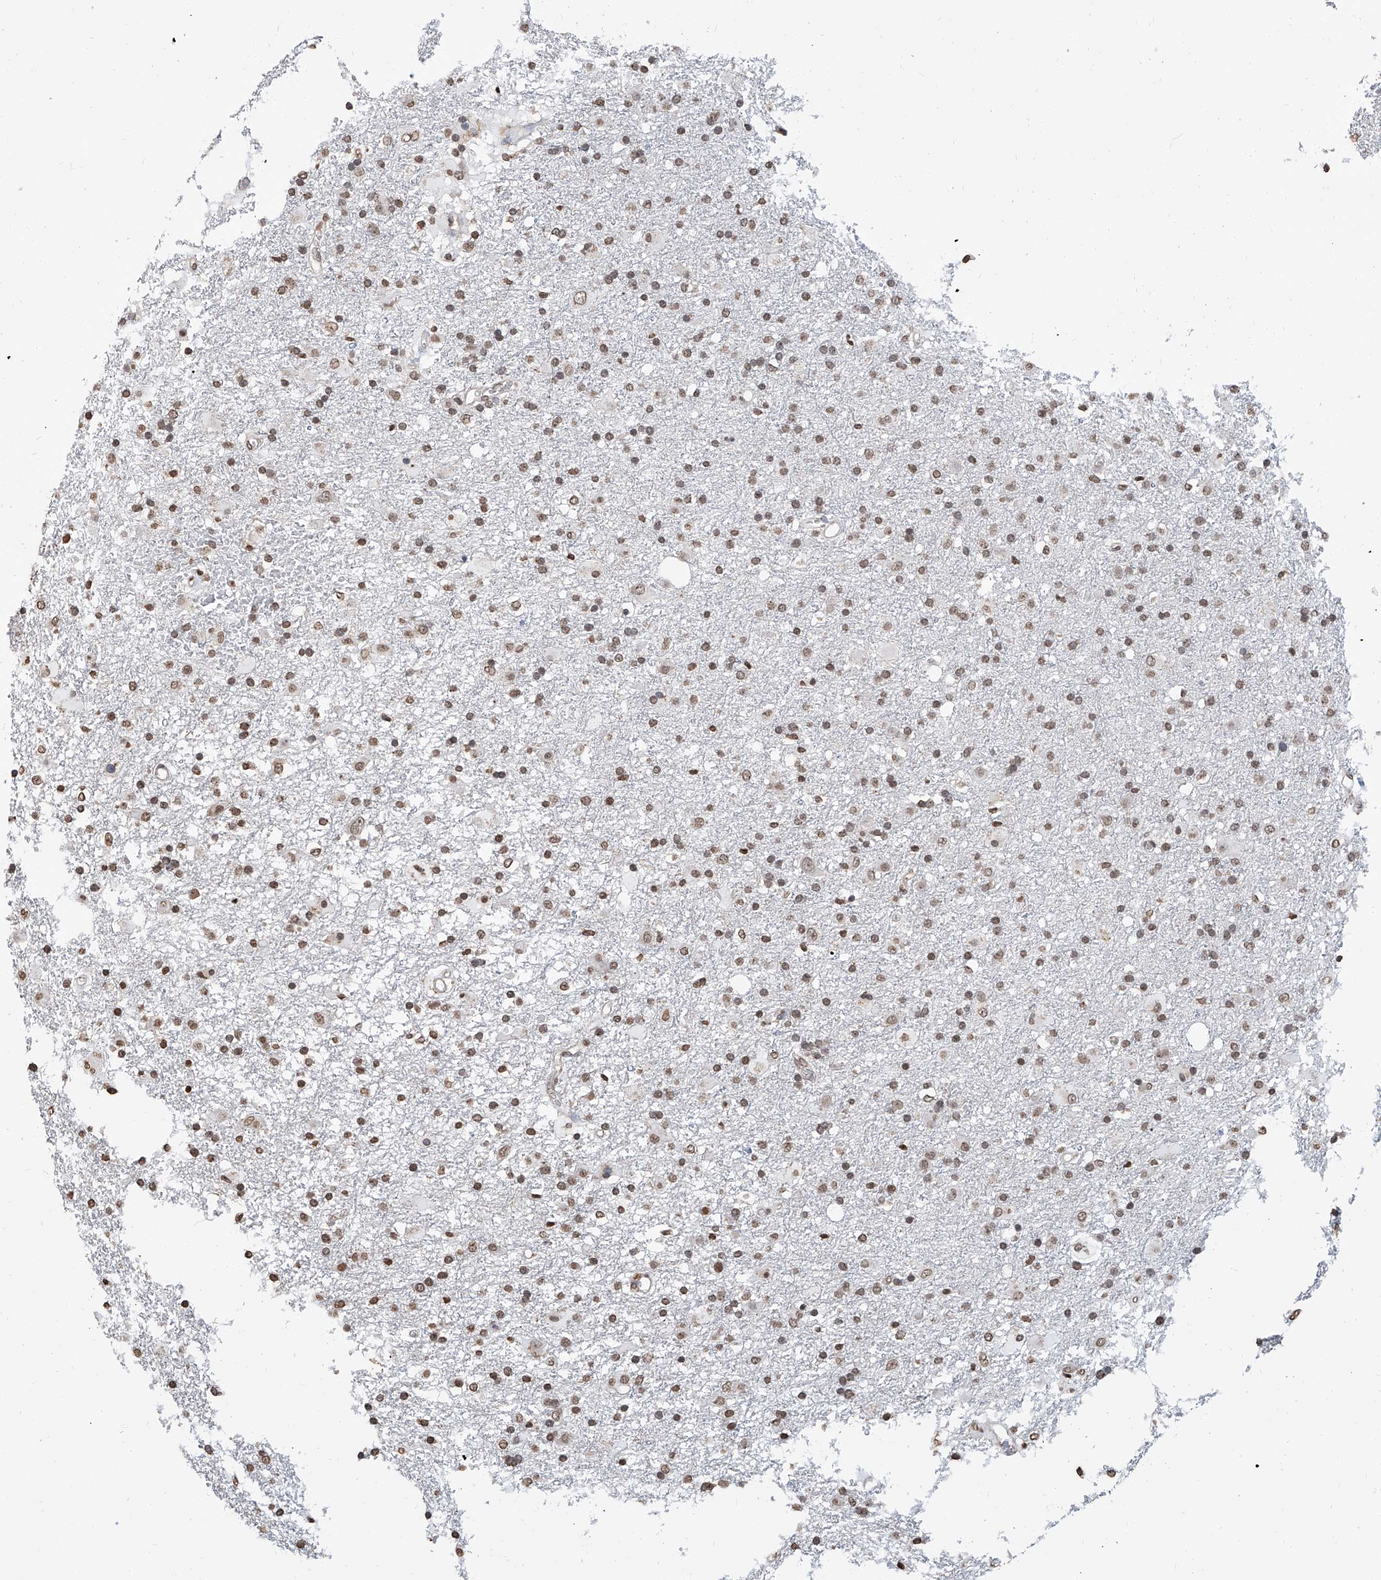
{"staining": {"intensity": "moderate", "quantity": ">75%", "location": "nuclear"}, "tissue": "glioma", "cell_type": "Tumor cells", "image_type": "cancer", "snomed": [{"axis": "morphology", "description": "Glioma, malignant, Low grade"}, {"axis": "topography", "description": "Brain"}], "caption": "An image showing moderate nuclear positivity in approximately >75% of tumor cells in glioma, as visualized by brown immunohistochemical staining.", "gene": "RP9", "patient": {"sex": "male", "age": 65}}